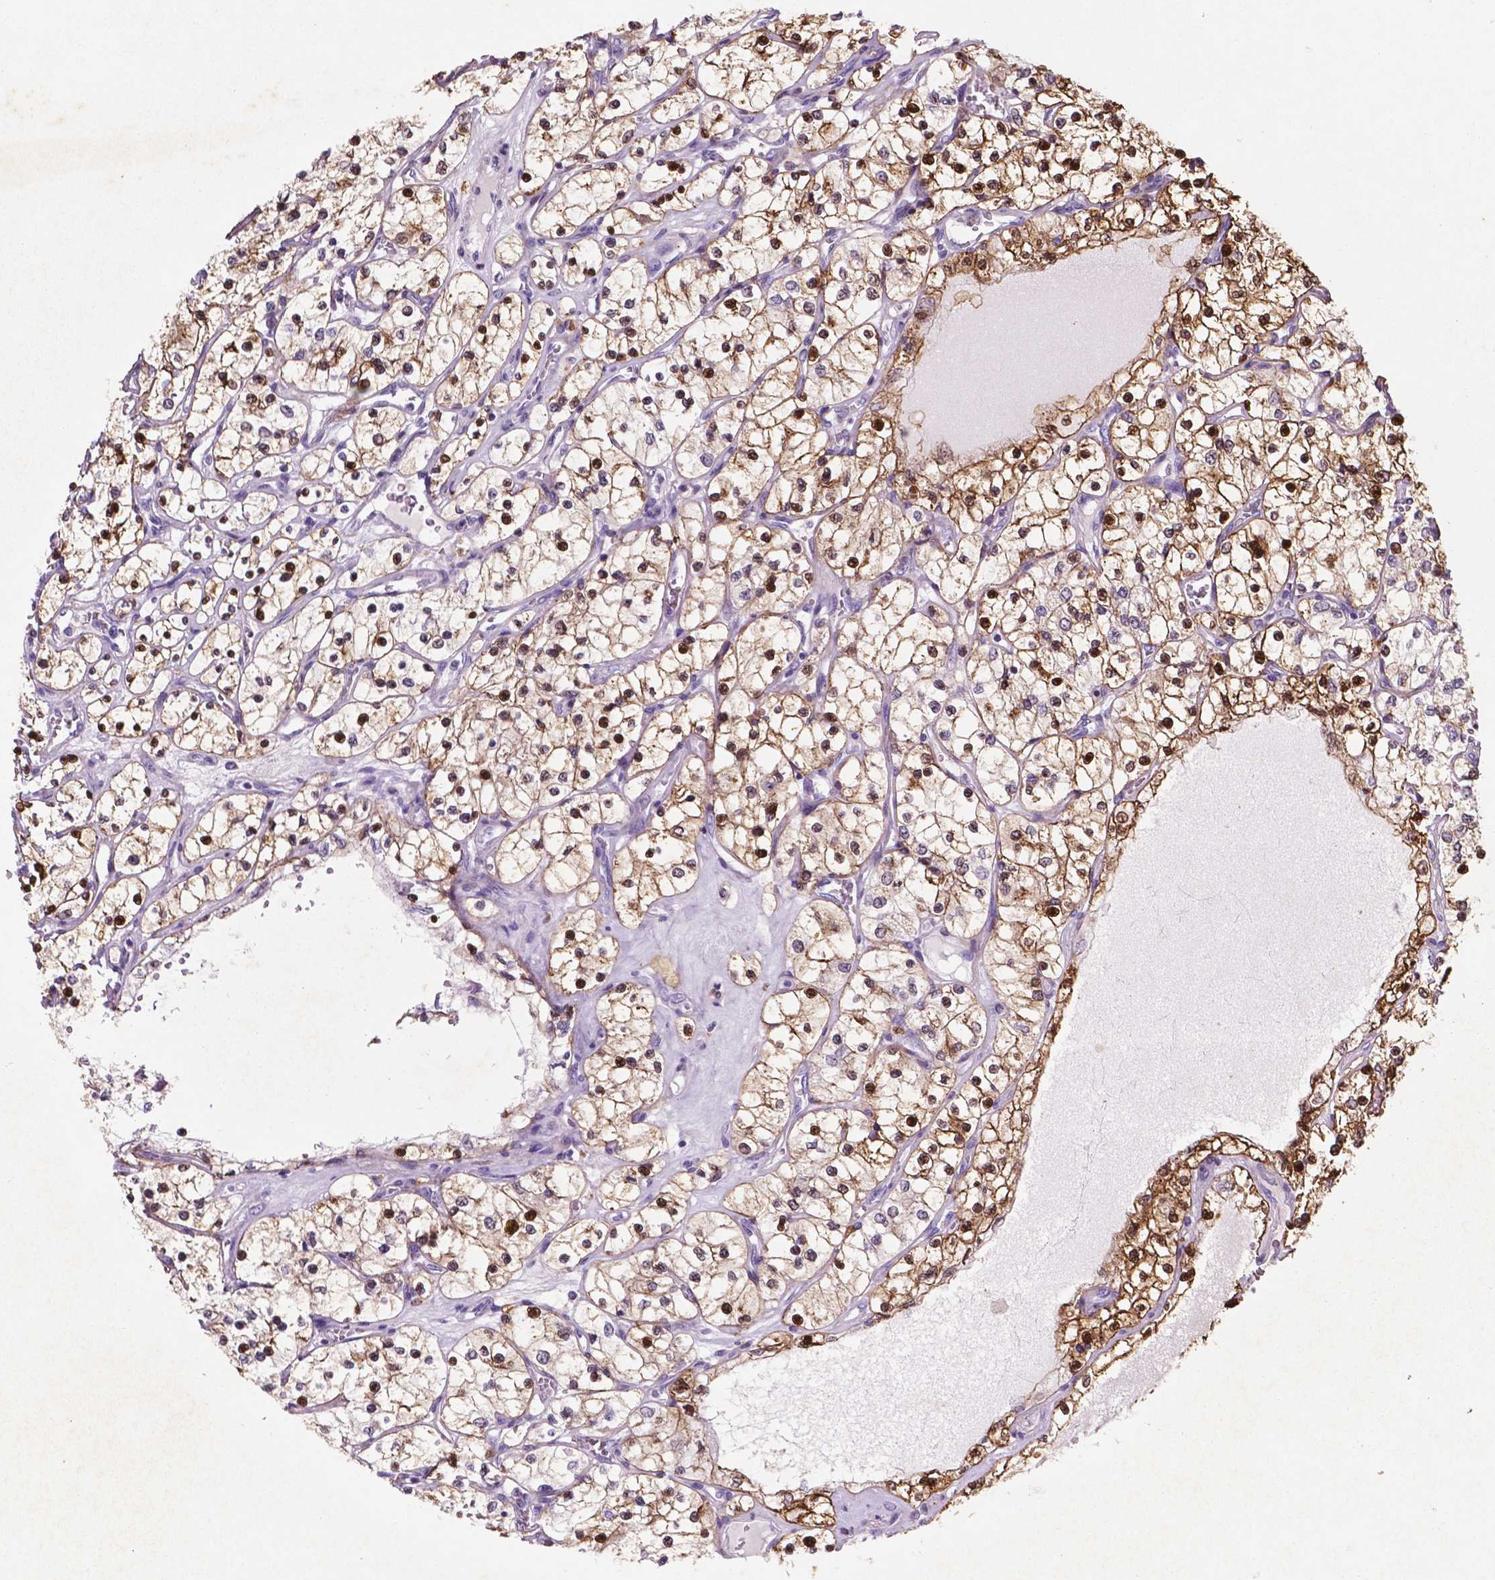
{"staining": {"intensity": "strong", "quantity": "25%-75%", "location": "nuclear"}, "tissue": "renal cancer", "cell_type": "Tumor cells", "image_type": "cancer", "snomed": [{"axis": "morphology", "description": "Adenocarcinoma, NOS"}, {"axis": "topography", "description": "Kidney"}], "caption": "Strong nuclear positivity is seen in approximately 25%-75% of tumor cells in renal cancer (adenocarcinoma).", "gene": "TM4SF20", "patient": {"sex": "female", "age": 69}}